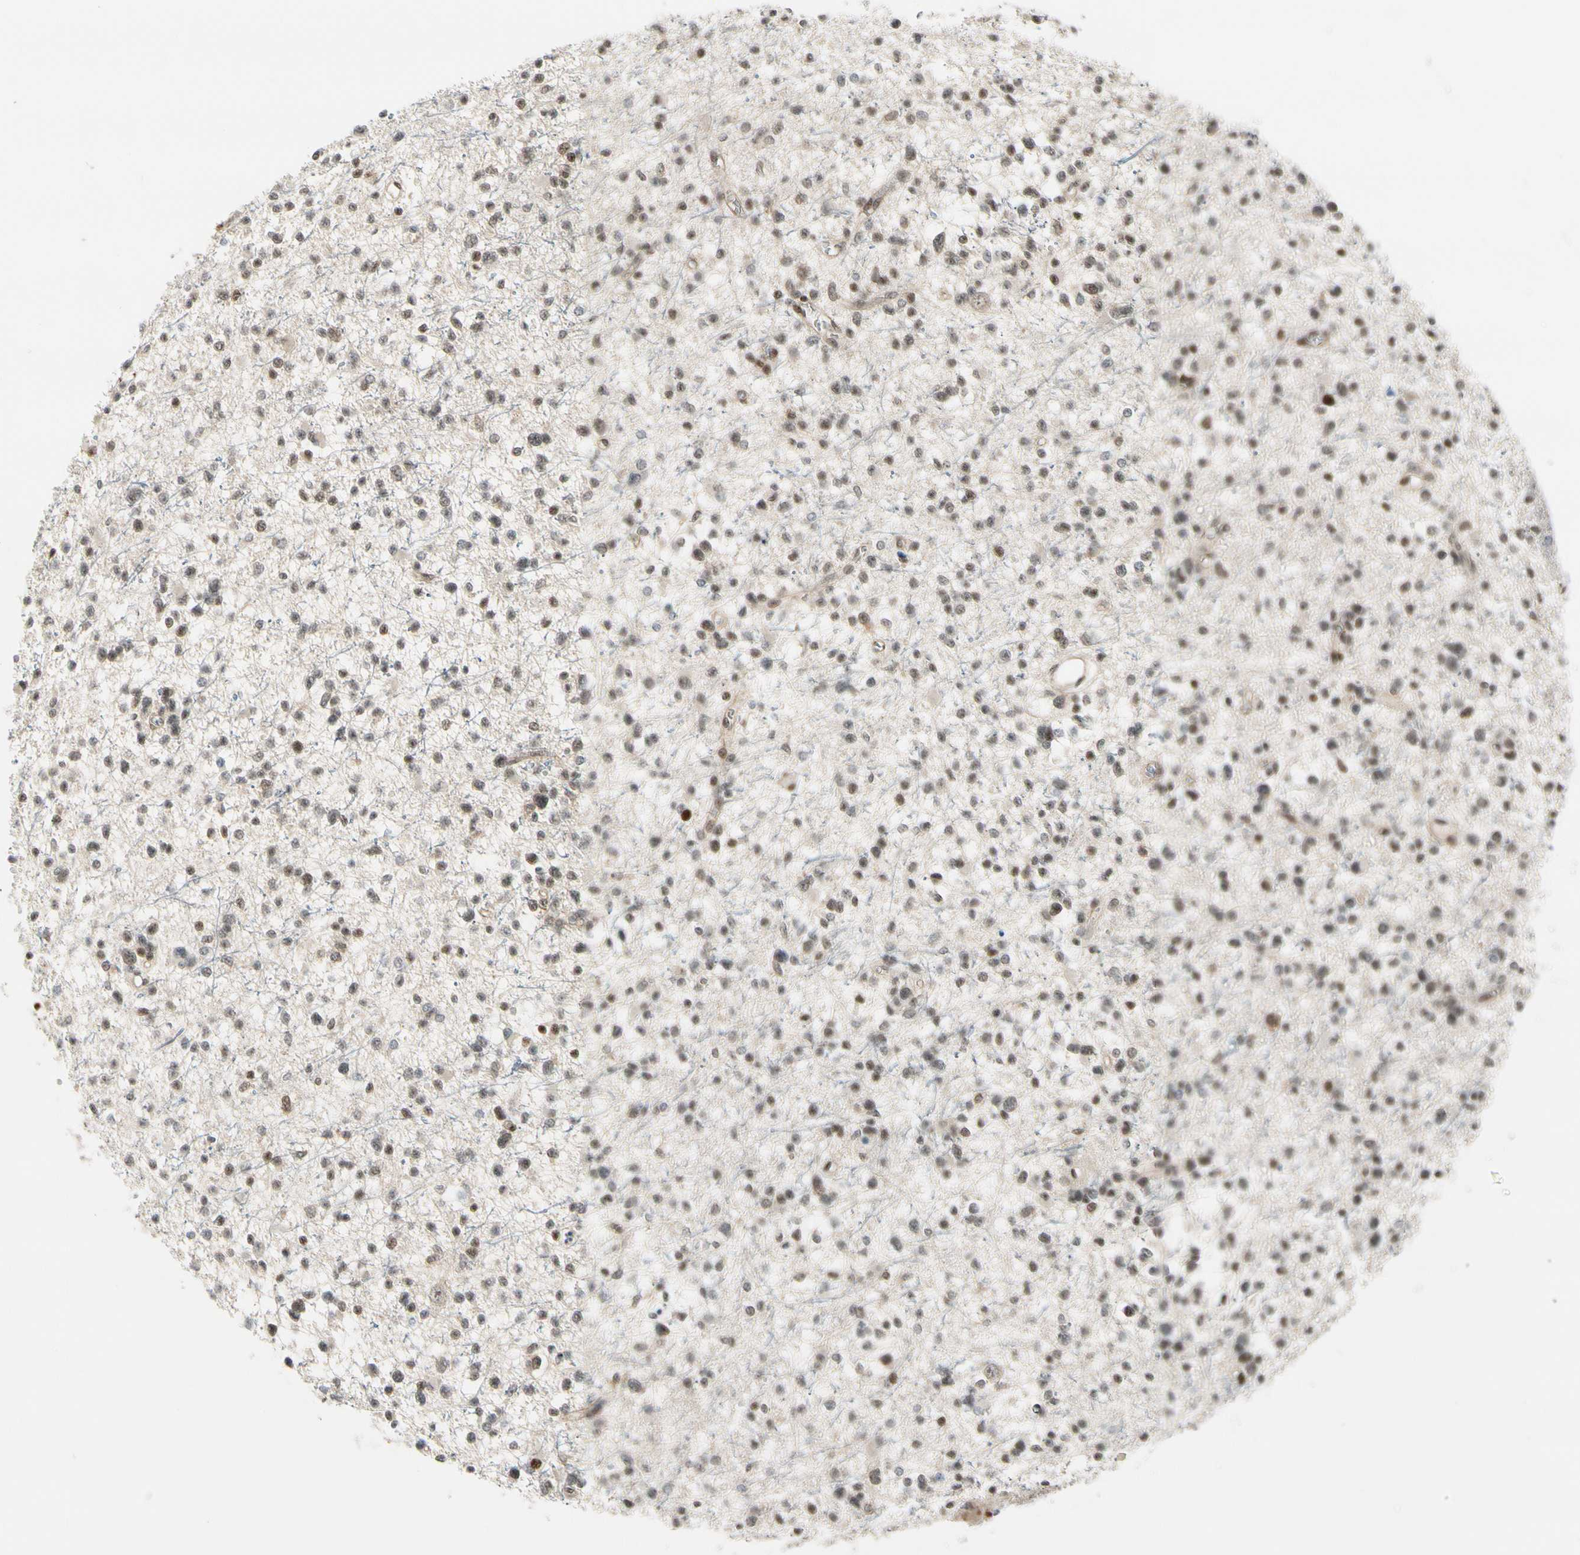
{"staining": {"intensity": "moderate", "quantity": "25%-75%", "location": "nuclear"}, "tissue": "glioma", "cell_type": "Tumor cells", "image_type": "cancer", "snomed": [{"axis": "morphology", "description": "Glioma, malignant, Low grade"}, {"axis": "topography", "description": "Brain"}], "caption": "Immunohistochemical staining of human glioma shows medium levels of moderate nuclear protein staining in about 25%-75% of tumor cells.", "gene": "DAXX", "patient": {"sex": "female", "age": 22}}